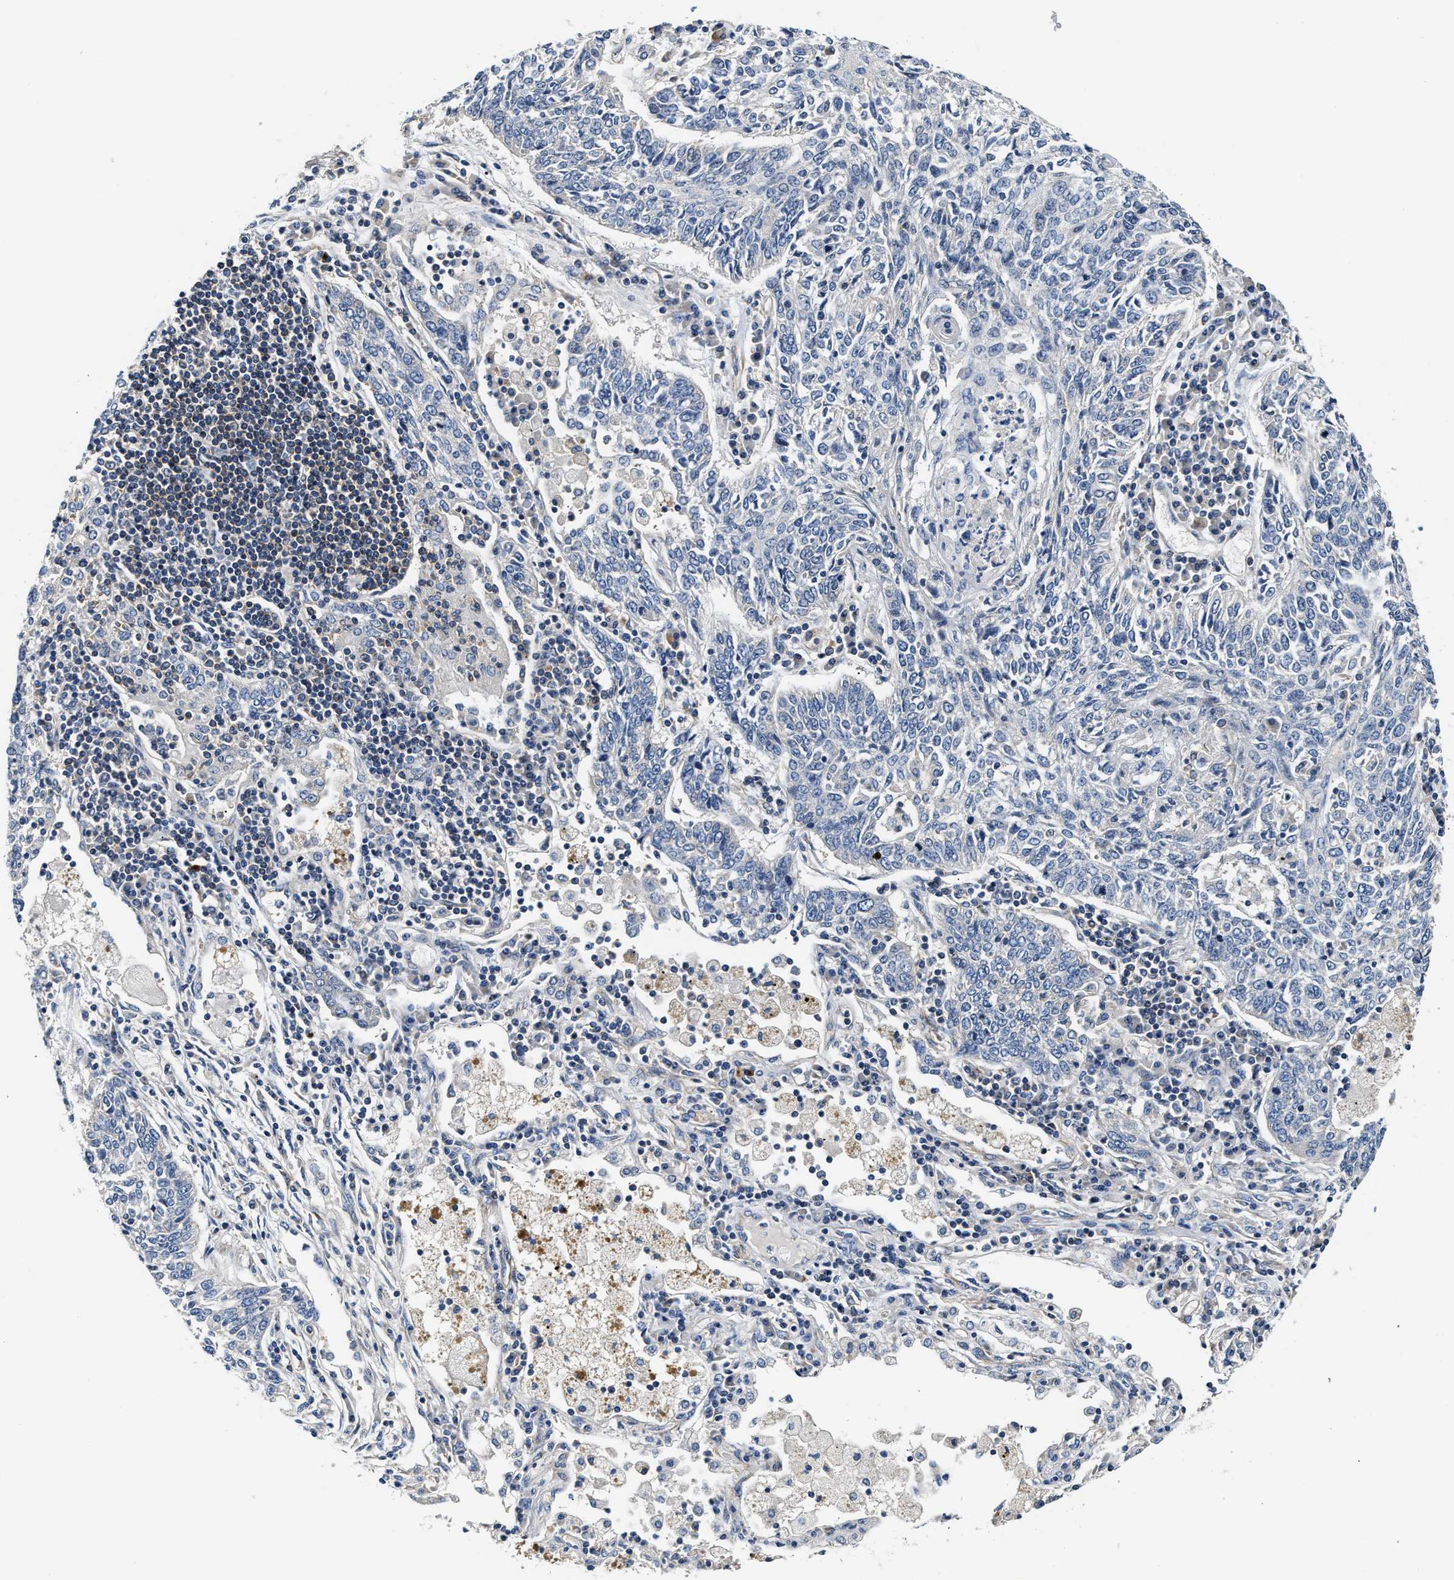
{"staining": {"intensity": "negative", "quantity": "none", "location": "none"}, "tissue": "lung cancer", "cell_type": "Tumor cells", "image_type": "cancer", "snomed": [{"axis": "morphology", "description": "Normal tissue, NOS"}, {"axis": "morphology", "description": "Squamous cell carcinoma, NOS"}, {"axis": "topography", "description": "Cartilage tissue"}, {"axis": "topography", "description": "Bronchus"}, {"axis": "topography", "description": "Lung"}], "caption": "An immunohistochemistry micrograph of lung squamous cell carcinoma is shown. There is no staining in tumor cells of lung squamous cell carcinoma. (IHC, brightfield microscopy, high magnification).", "gene": "TEX2", "patient": {"sex": "female", "age": 49}}